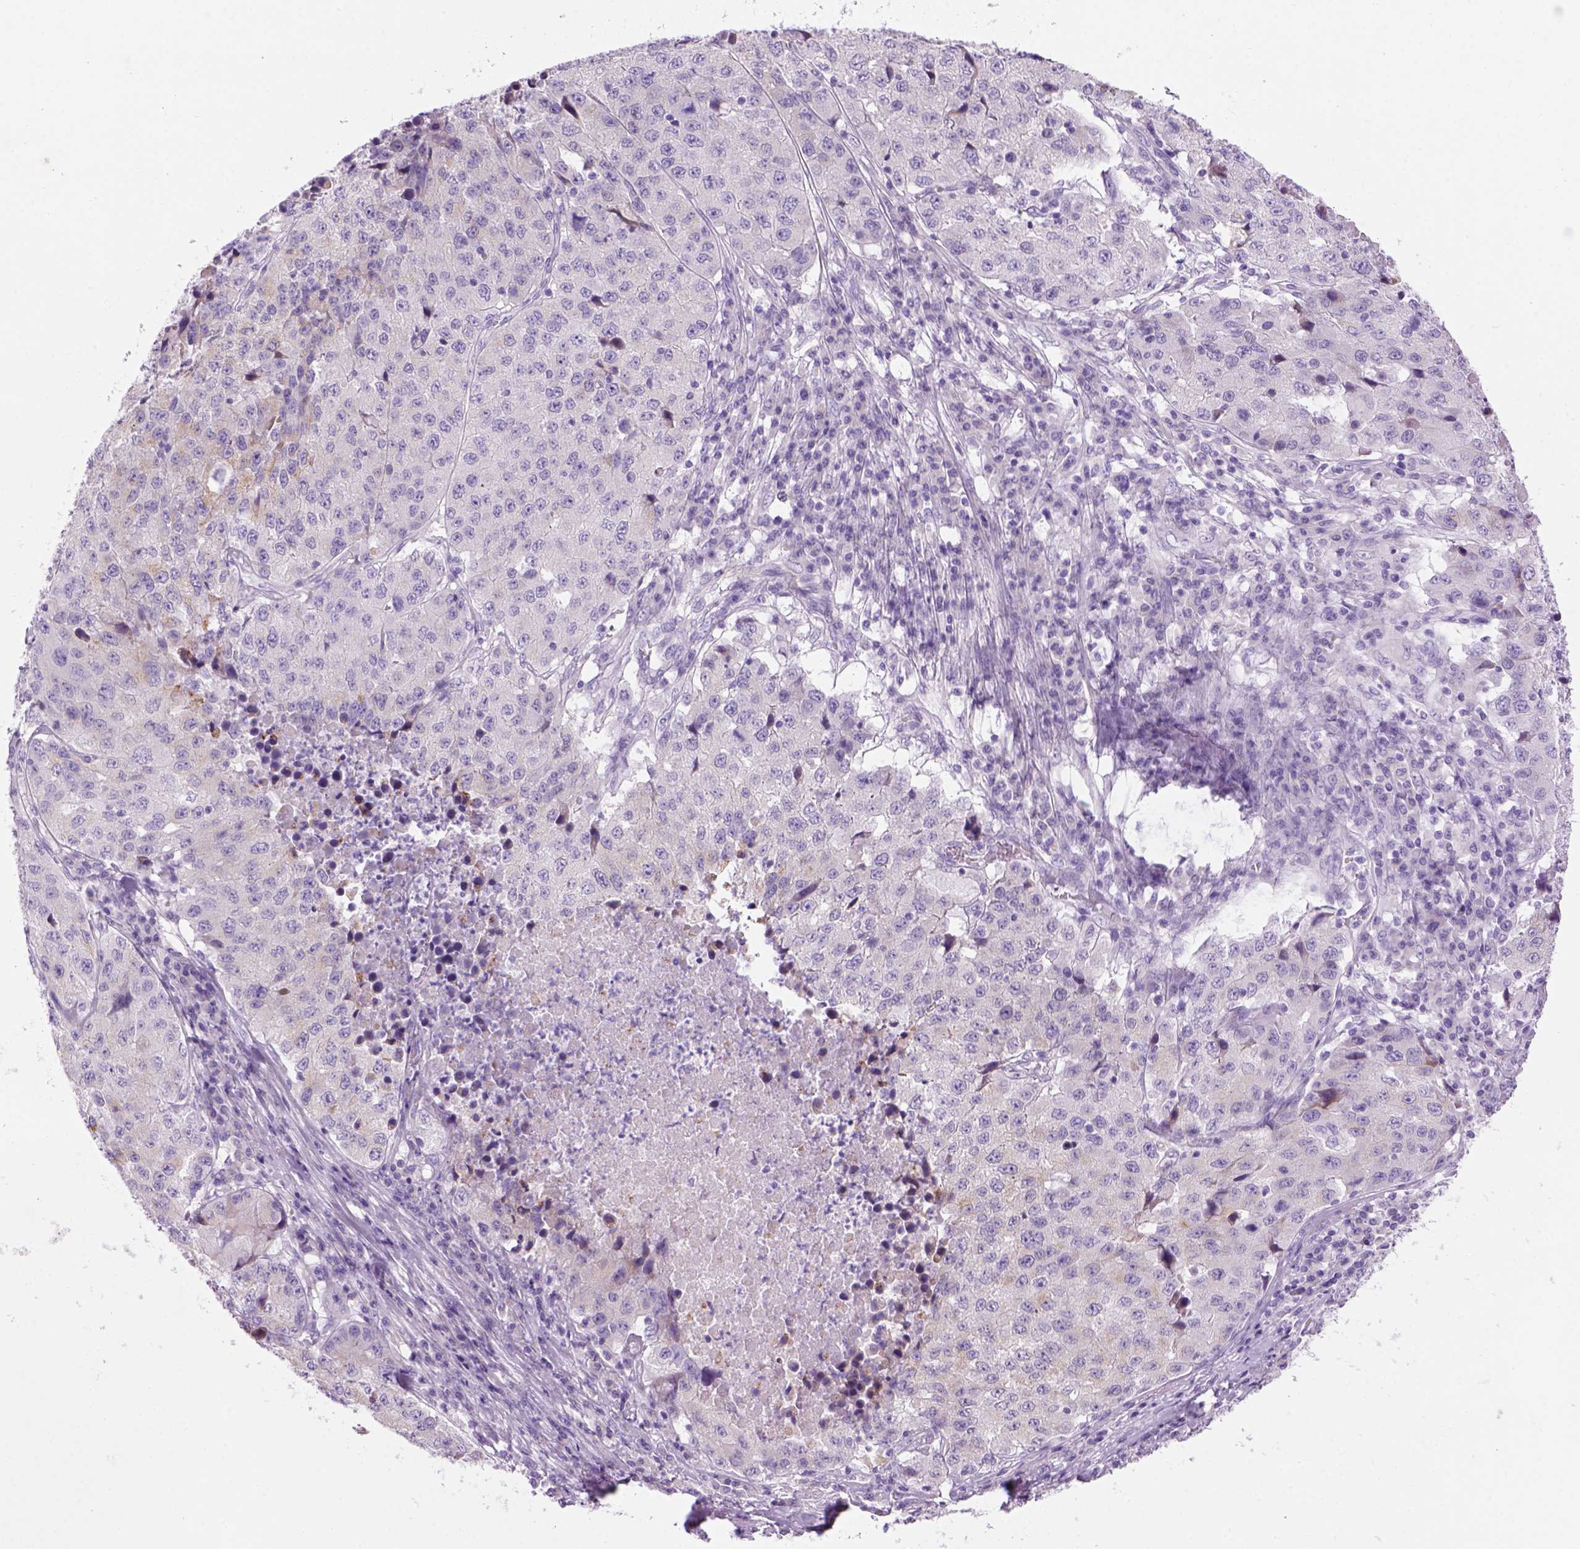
{"staining": {"intensity": "negative", "quantity": "none", "location": "none"}, "tissue": "stomach cancer", "cell_type": "Tumor cells", "image_type": "cancer", "snomed": [{"axis": "morphology", "description": "Adenocarcinoma, NOS"}, {"axis": "topography", "description": "Stomach"}], "caption": "Image shows no protein expression in tumor cells of adenocarcinoma (stomach) tissue. Nuclei are stained in blue.", "gene": "DNAH11", "patient": {"sex": "male", "age": 71}}